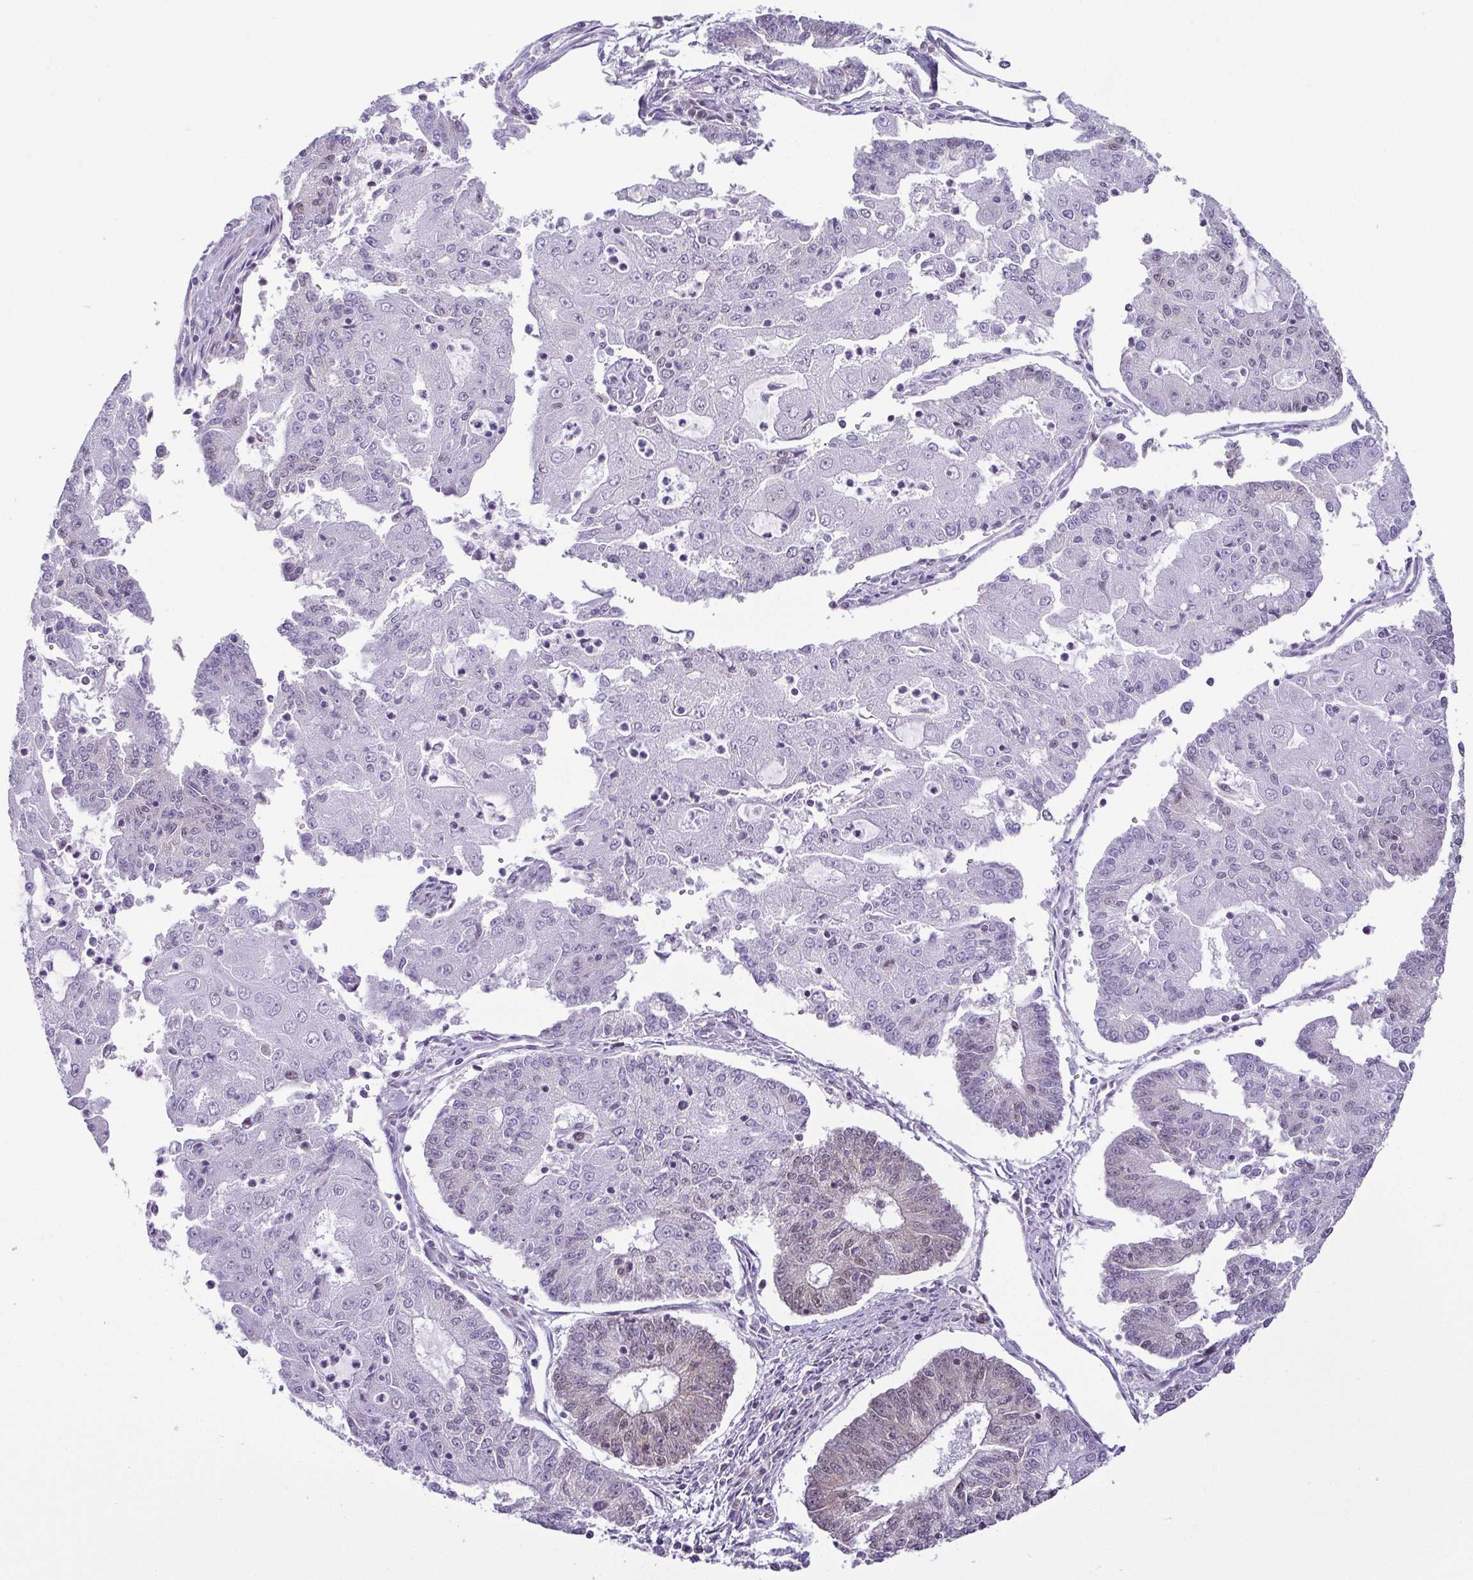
{"staining": {"intensity": "weak", "quantity": "<25%", "location": "nuclear"}, "tissue": "endometrial cancer", "cell_type": "Tumor cells", "image_type": "cancer", "snomed": [{"axis": "morphology", "description": "Adenocarcinoma, NOS"}, {"axis": "topography", "description": "Endometrium"}], "caption": "Immunohistochemistry photomicrograph of endometrial cancer (adenocarcinoma) stained for a protein (brown), which demonstrates no staining in tumor cells.", "gene": "RBM3", "patient": {"sex": "female", "age": 56}}